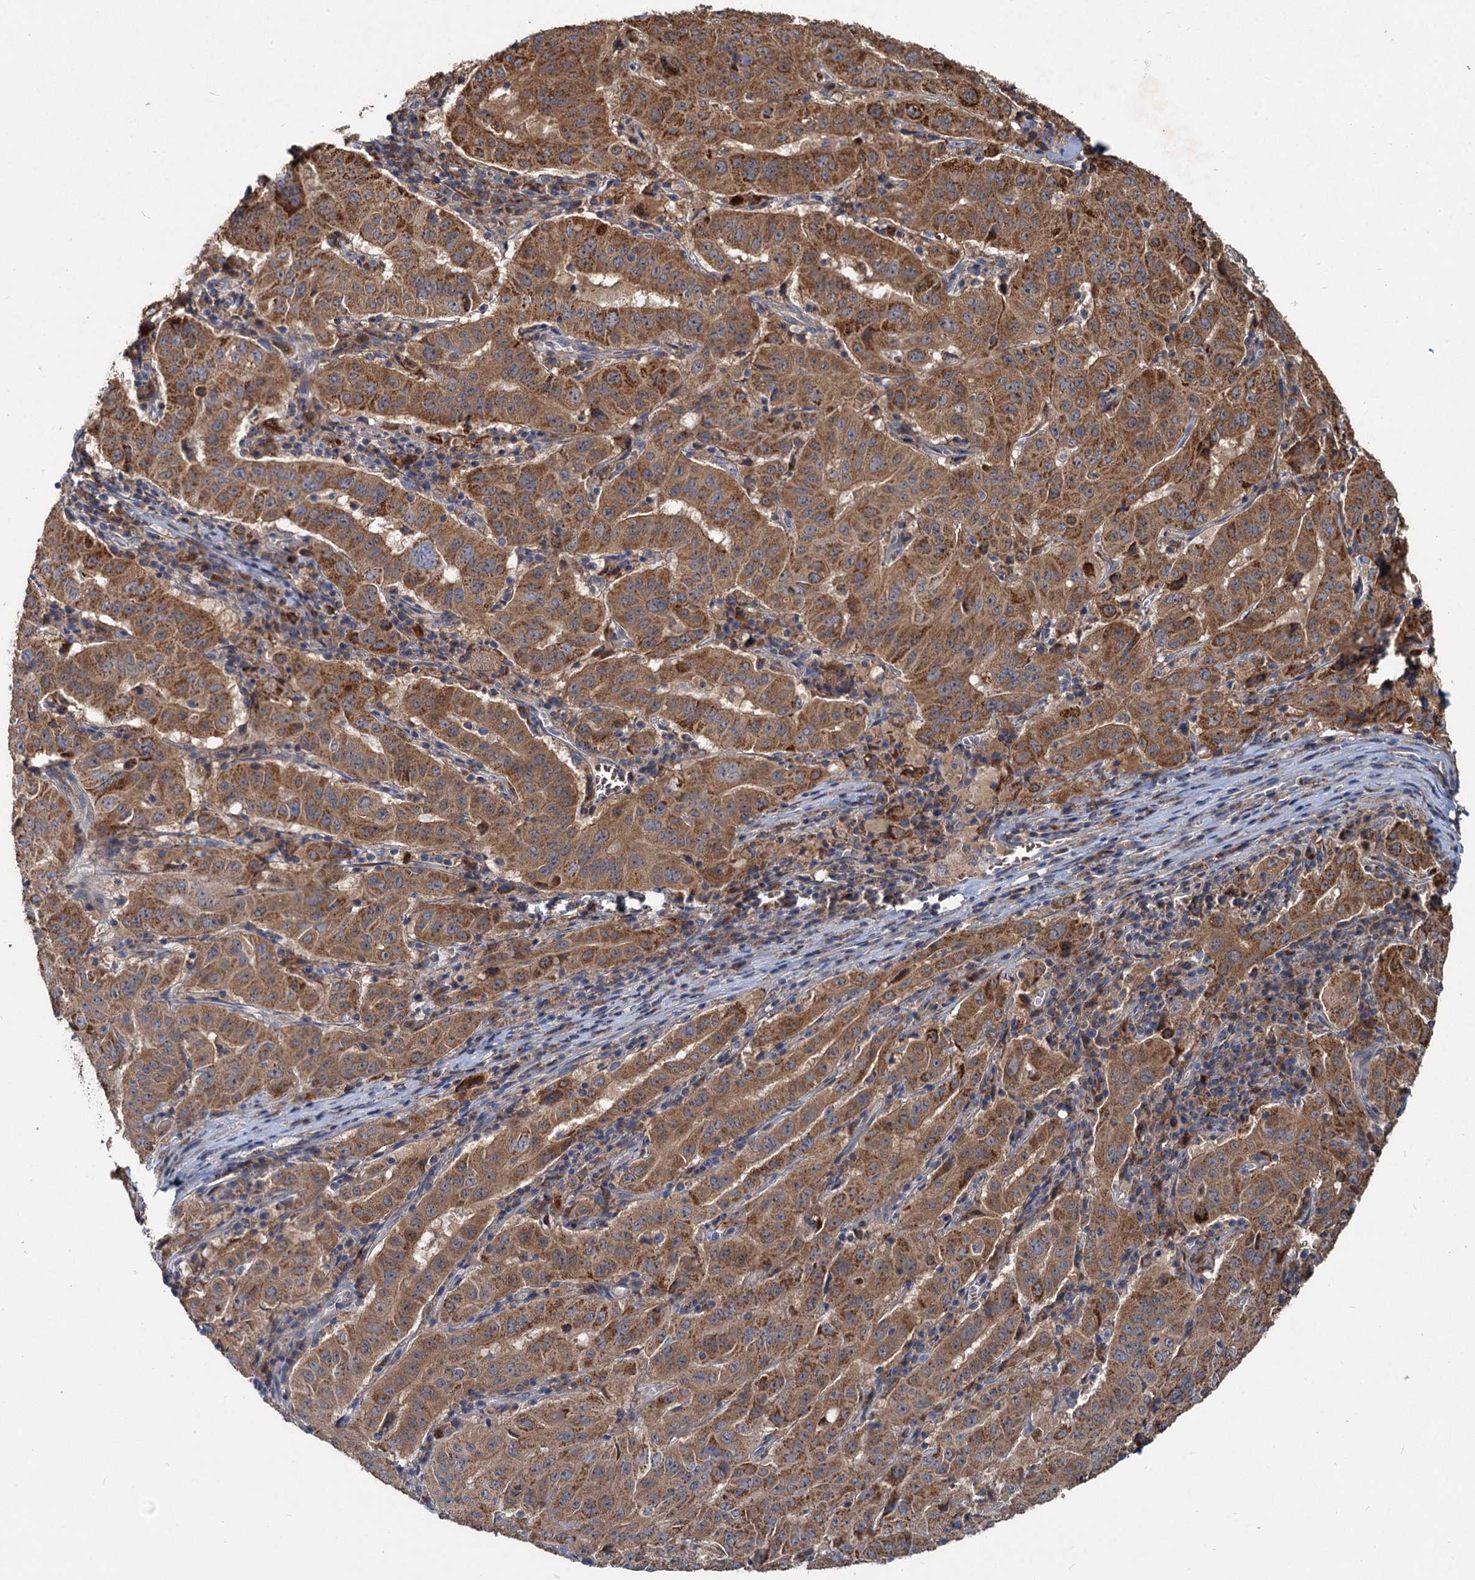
{"staining": {"intensity": "moderate", "quantity": ">75%", "location": "cytoplasmic/membranous"}, "tissue": "pancreatic cancer", "cell_type": "Tumor cells", "image_type": "cancer", "snomed": [{"axis": "morphology", "description": "Adenocarcinoma, NOS"}, {"axis": "topography", "description": "Pancreas"}], "caption": "Pancreatic cancer (adenocarcinoma) stained for a protein demonstrates moderate cytoplasmic/membranous positivity in tumor cells.", "gene": "OTUB1", "patient": {"sex": "male", "age": 63}}